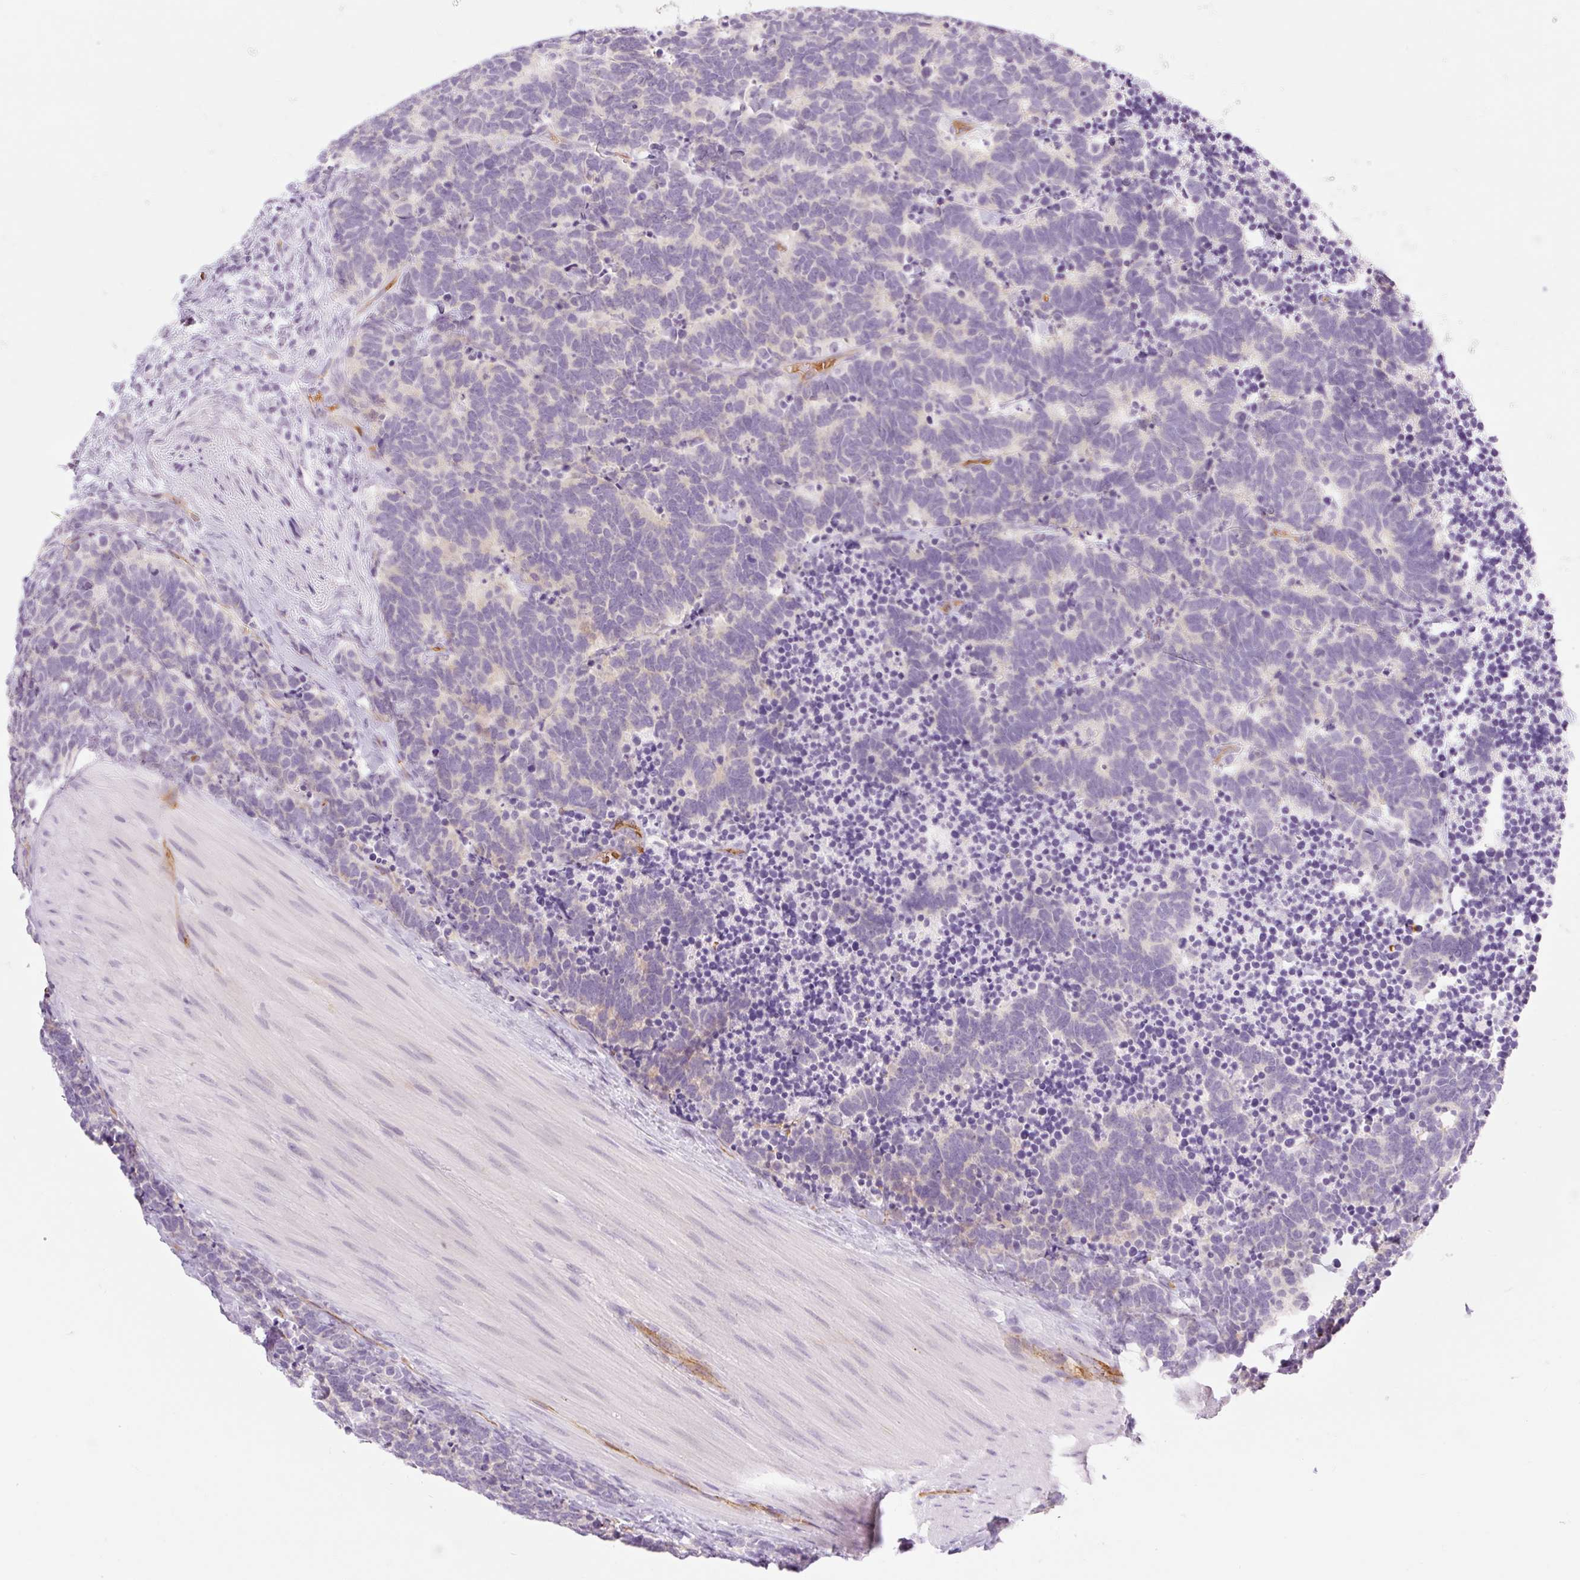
{"staining": {"intensity": "negative", "quantity": "none", "location": "none"}, "tissue": "carcinoid", "cell_type": "Tumor cells", "image_type": "cancer", "snomed": [{"axis": "morphology", "description": "Carcinoma, NOS"}, {"axis": "morphology", "description": "Carcinoid, malignant, NOS"}, {"axis": "topography", "description": "Urinary bladder"}], "caption": "The image demonstrates no significant expression in tumor cells of carcinoid. (Brightfield microscopy of DAB IHC at high magnification).", "gene": "TAF1L", "patient": {"sex": "male", "age": 57}}